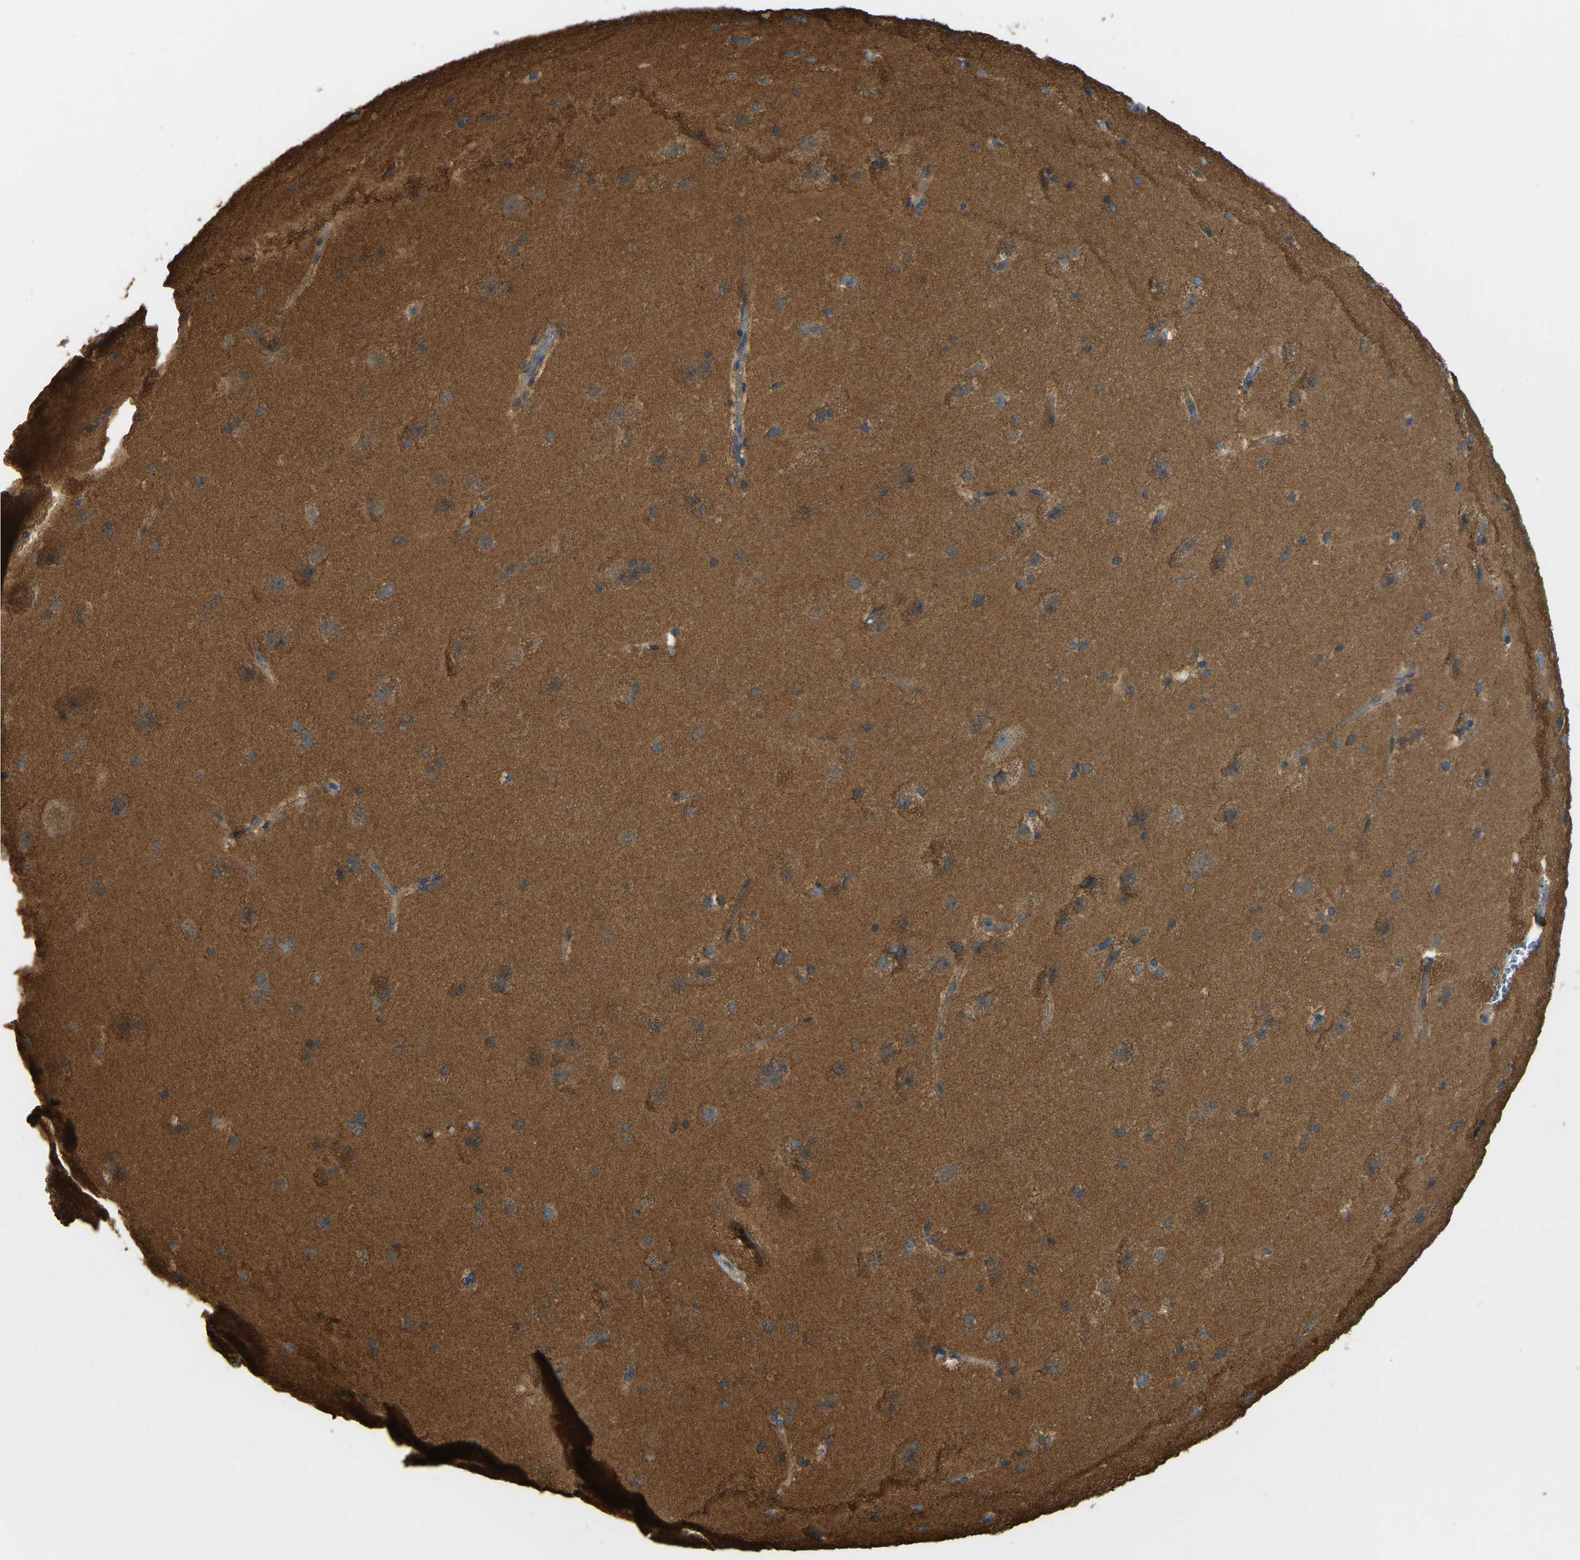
{"staining": {"intensity": "negative", "quantity": "none", "location": "none"}, "tissue": "cerebral cortex", "cell_type": "Endothelial cells", "image_type": "normal", "snomed": [{"axis": "morphology", "description": "Normal tissue, NOS"}, {"axis": "topography", "description": "Cerebral cortex"}, {"axis": "topography", "description": "Hippocampus"}], "caption": "Immunohistochemistry of unremarkable human cerebral cortex displays no staining in endothelial cells.", "gene": "GNG2", "patient": {"sex": "female", "age": 19}}